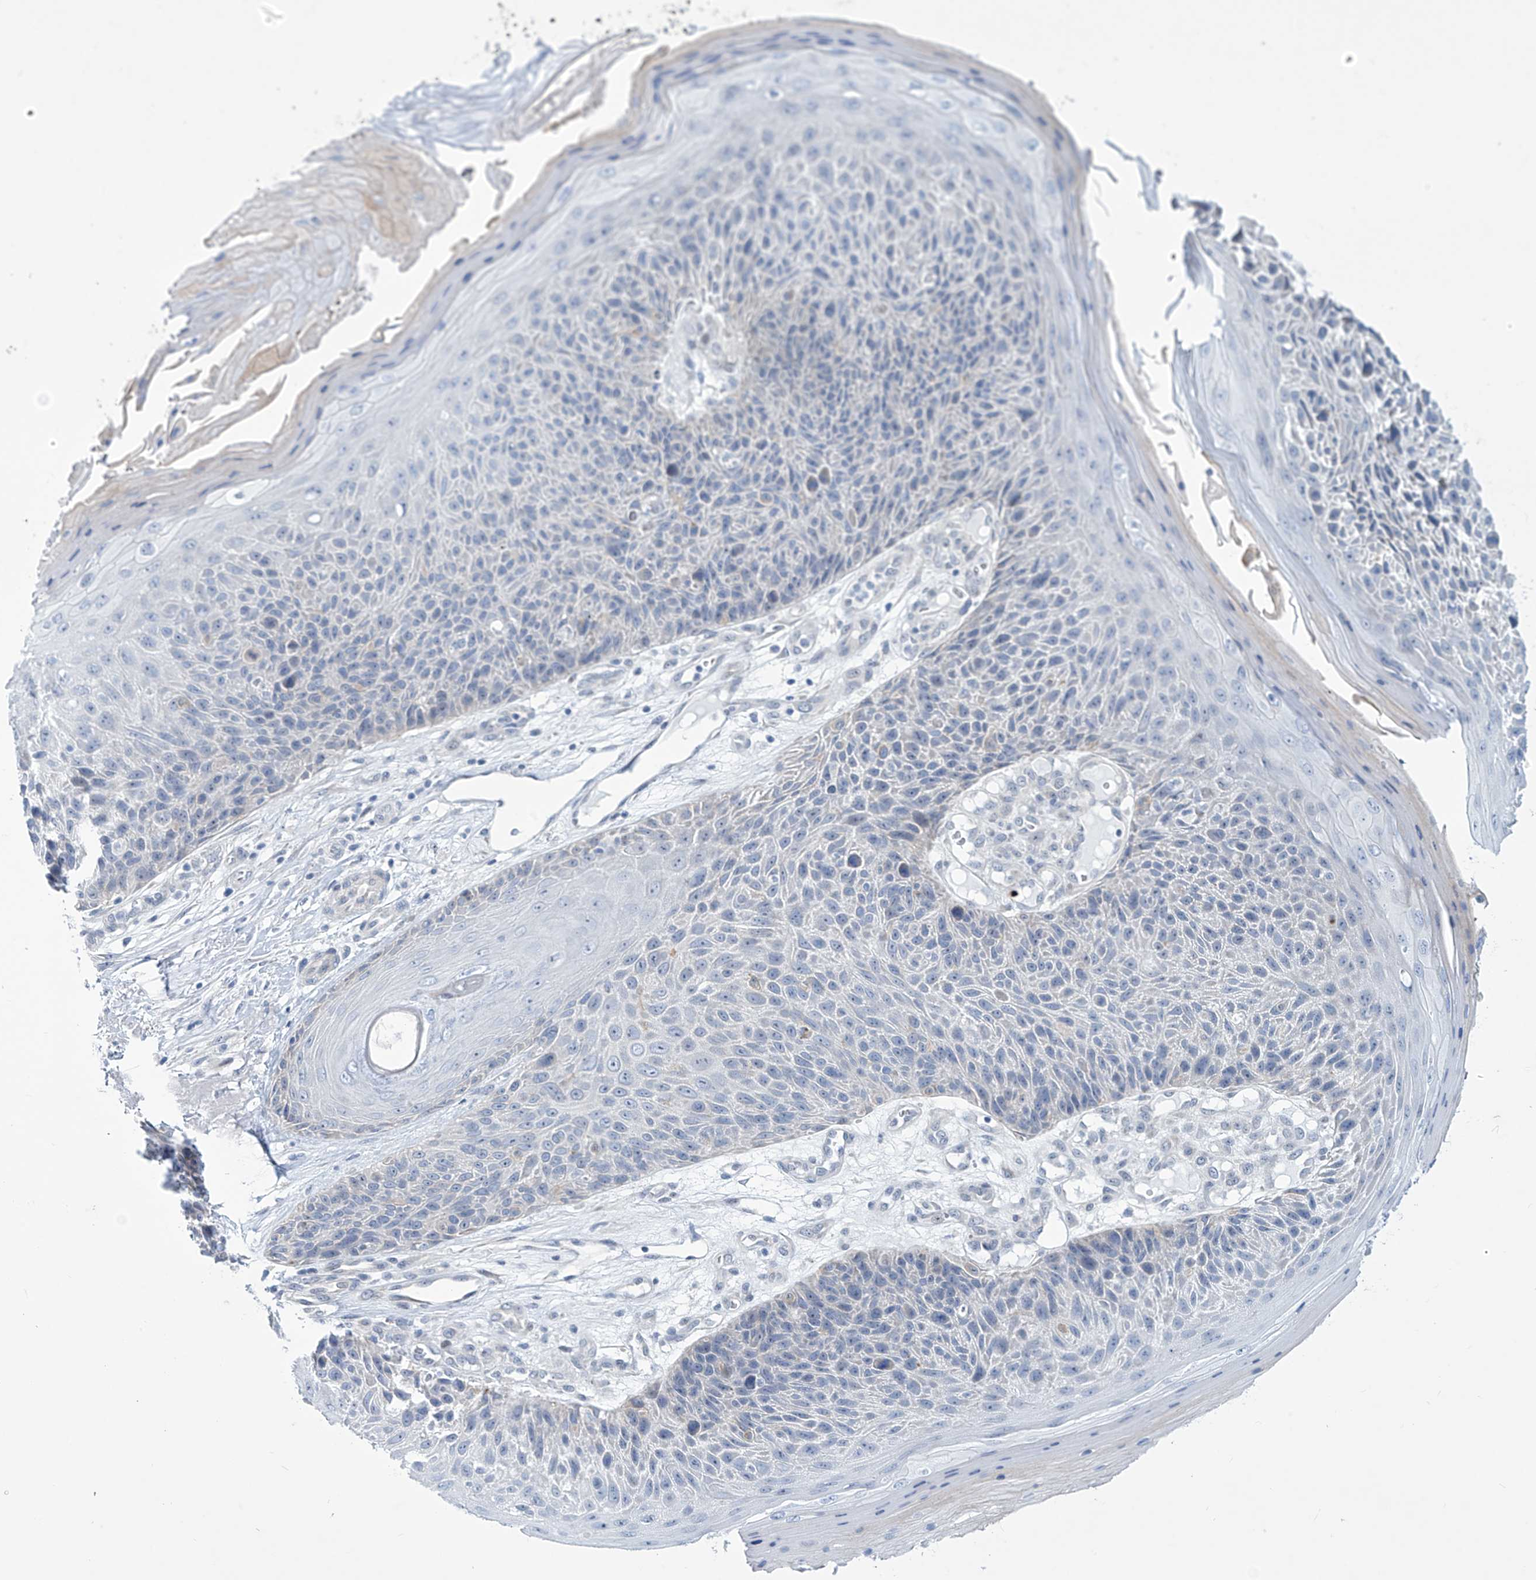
{"staining": {"intensity": "negative", "quantity": "none", "location": "none"}, "tissue": "skin cancer", "cell_type": "Tumor cells", "image_type": "cancer", "snomed": [{"axis": "morphology", "description": "Squamous cell carcinoma, NOS"}, {"axis": "topography", "description": "Skin"}], "caption": "DAB (3,3'-diaminobenzidine) immunohistochemical staining of human skin squamous cell carcinoma demonstrates no significant staining in tumor cells. The staining was performed using DAB (3,3'-diaminobenzidine) to visualize the protein expression in brown, while the nuclei were stained in blue with hematoxylin (Magnification: 20x).", "gene": "TRIM60", "patient": {"sex": "female", "age": 88}}